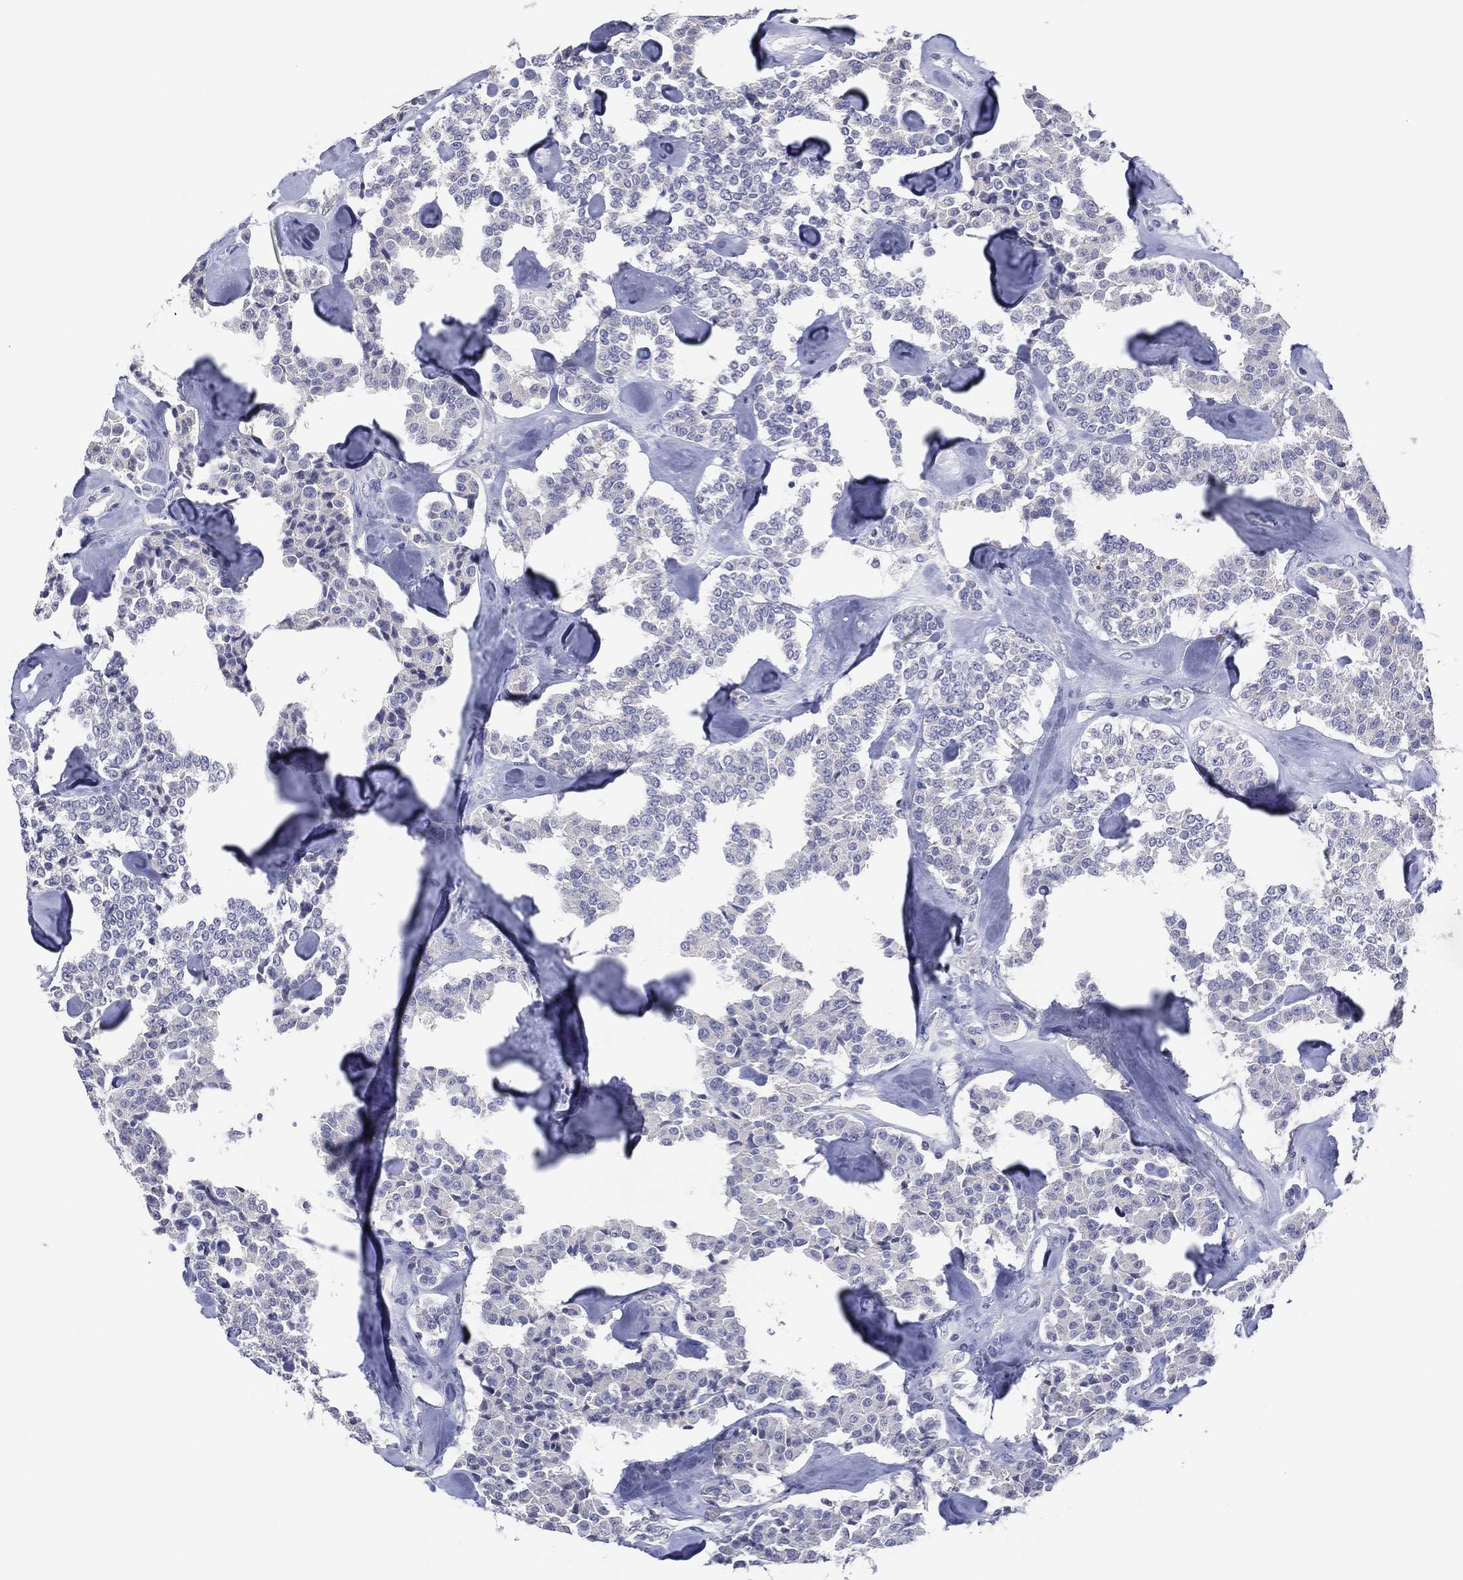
{"staining": {"intensity": "negative", "quantity": "none", "location": "none"}, "tissue": "carcinoid", "cell_type": "Tumor cells", "image_type": "cancer", "snomed": [{"axis": "morphology", "description": "Carcinoid, malignant, NOS"}, {"axis": "topography", "description": "Pancreas"}], "caption": "A photomicrograph of human malignant carcinoid is negative for staining in tumor cells. (IHC, brightfield microscopy, high magnification).", "gene": "TRIM31", "patient": {"sex": "male", "age": 41}}